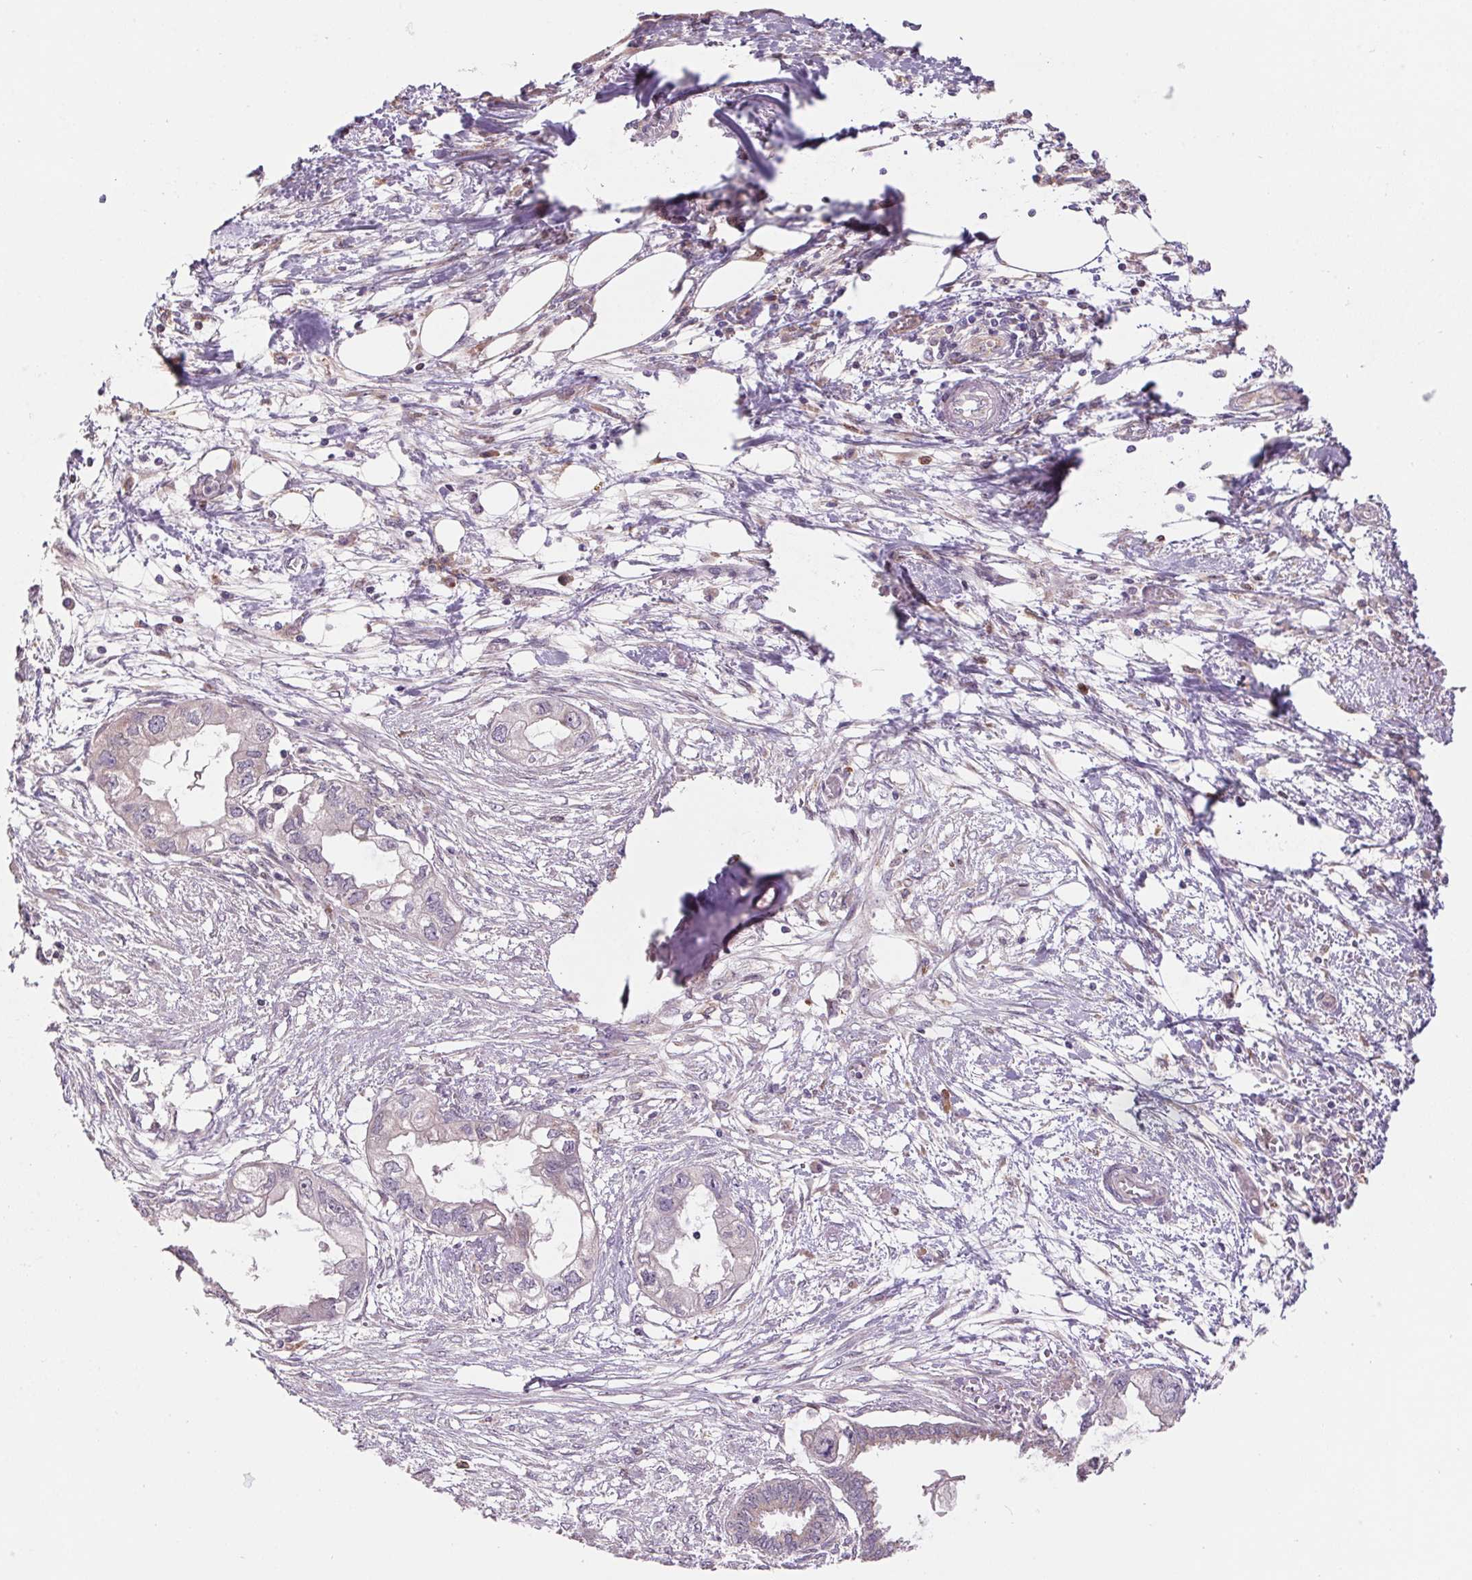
{"staining": {"intensity": "negative", "quantity": "none", "location": "none"}, "tissue": "endometrial cancer", "cell_type": "Tumor cells", "image_type": "cancer", "snomed": [{"axis": "morphology", "description": "Adenocarcinoma, NOS"}, {"axis": "morphology", "description": "Adenocarcinoma, metastatic, NOS"}, {"axis": "topography", "description": "Adipose tissue"}, {"axis": "topography", "description": "Endometrium"}], "caption": "This histopathology image is of endometrial cancer (metastatic adenocarcinoma) stained with immunohistochemistry to label a protein in brown with the nuclei are counter-stained blue. There is no expression in tumor cells.", "gene": "KLHL20", "patient": {"sex": "female", "age": 67}}